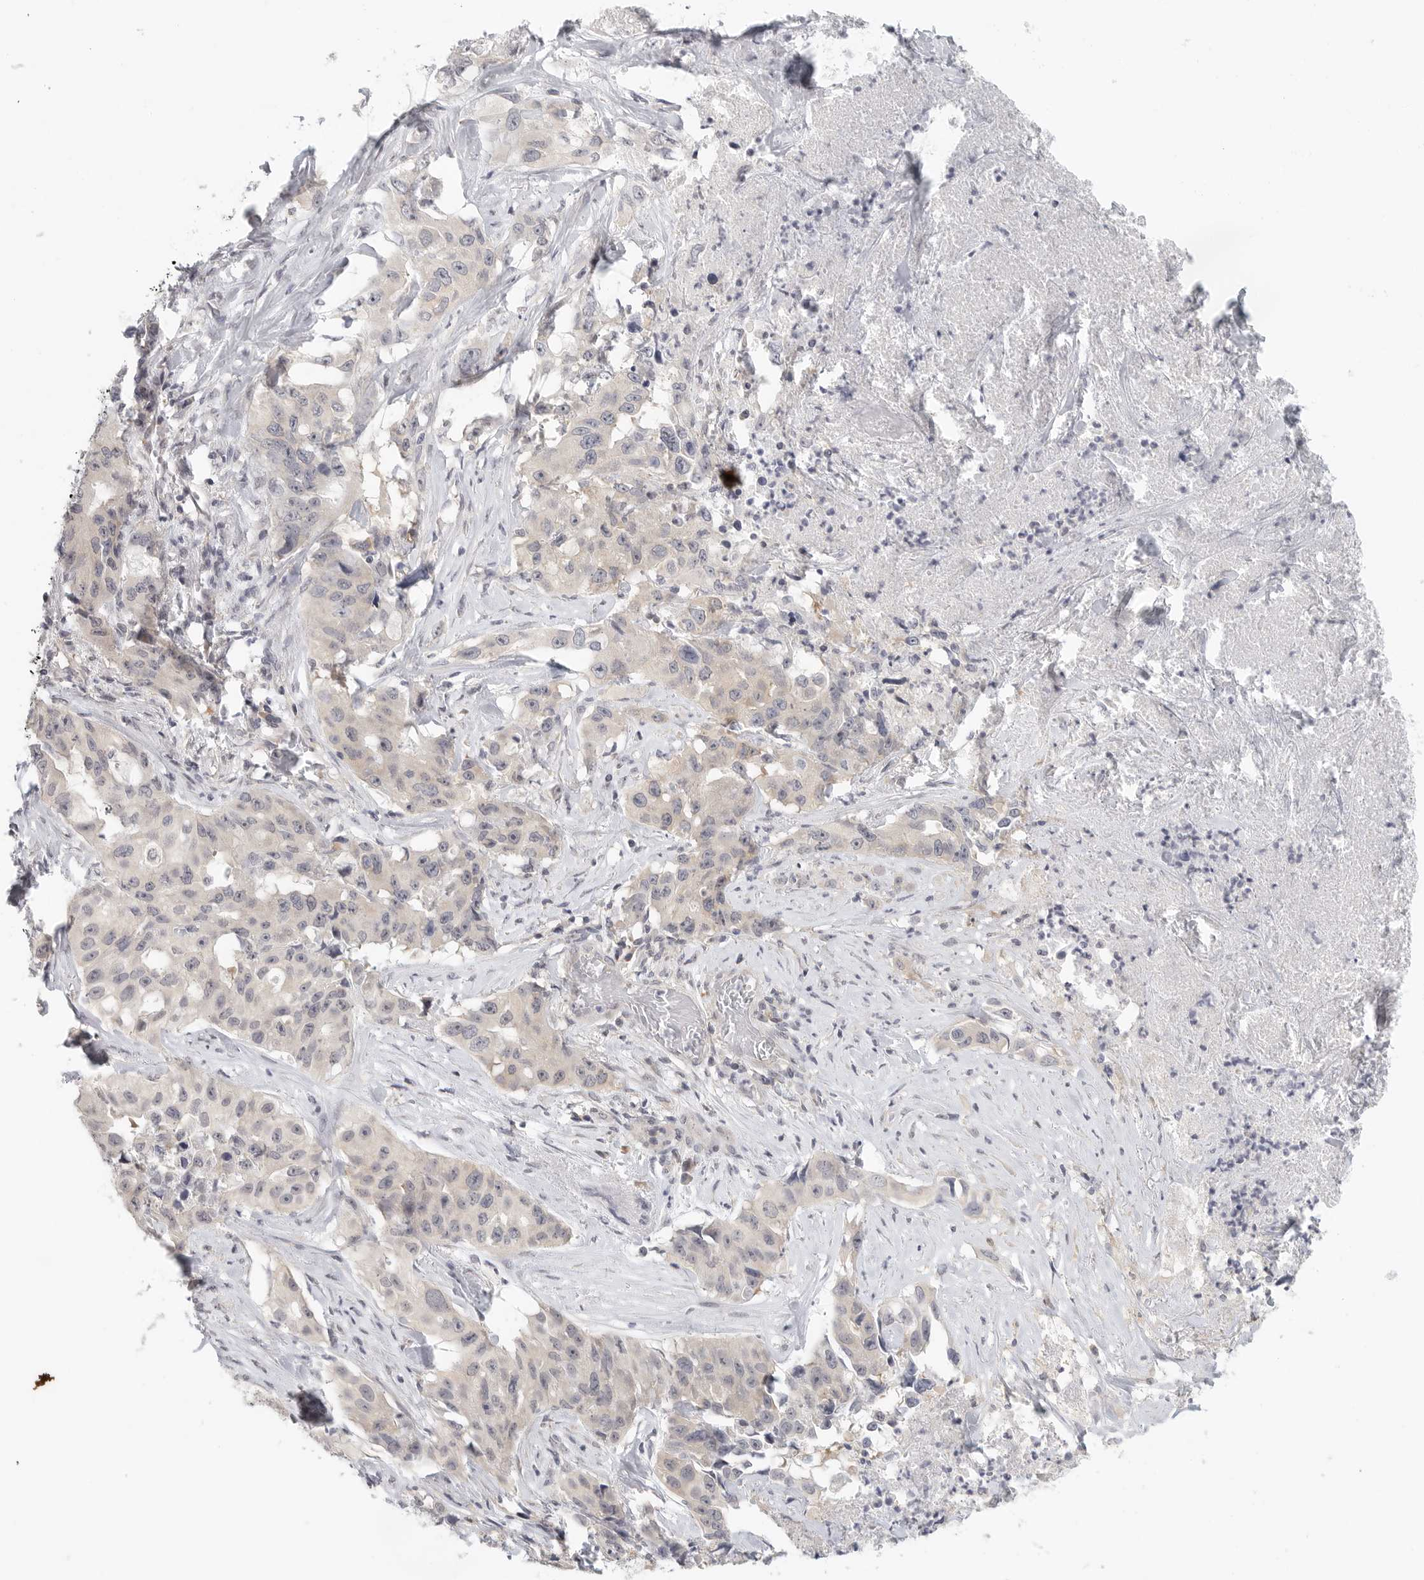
{"staining": {"intensity": "negative", "quantity": "none", "location": "none"}, "tissue": "lung cancer", "cell_type": "Tumor cells", "image_type": "cancer", "snomed": [{"axis": "morphology", "description": "Adenocarcinoma, NOS"}, {"axis": "topography", "description": "Lung"}], "caption": "Protein analysis of adenocarcinoma (lung) shows no significant staining in tumor cells.", "gene": "HDAC6", "patient": {"sex": "female", "age": 51}}